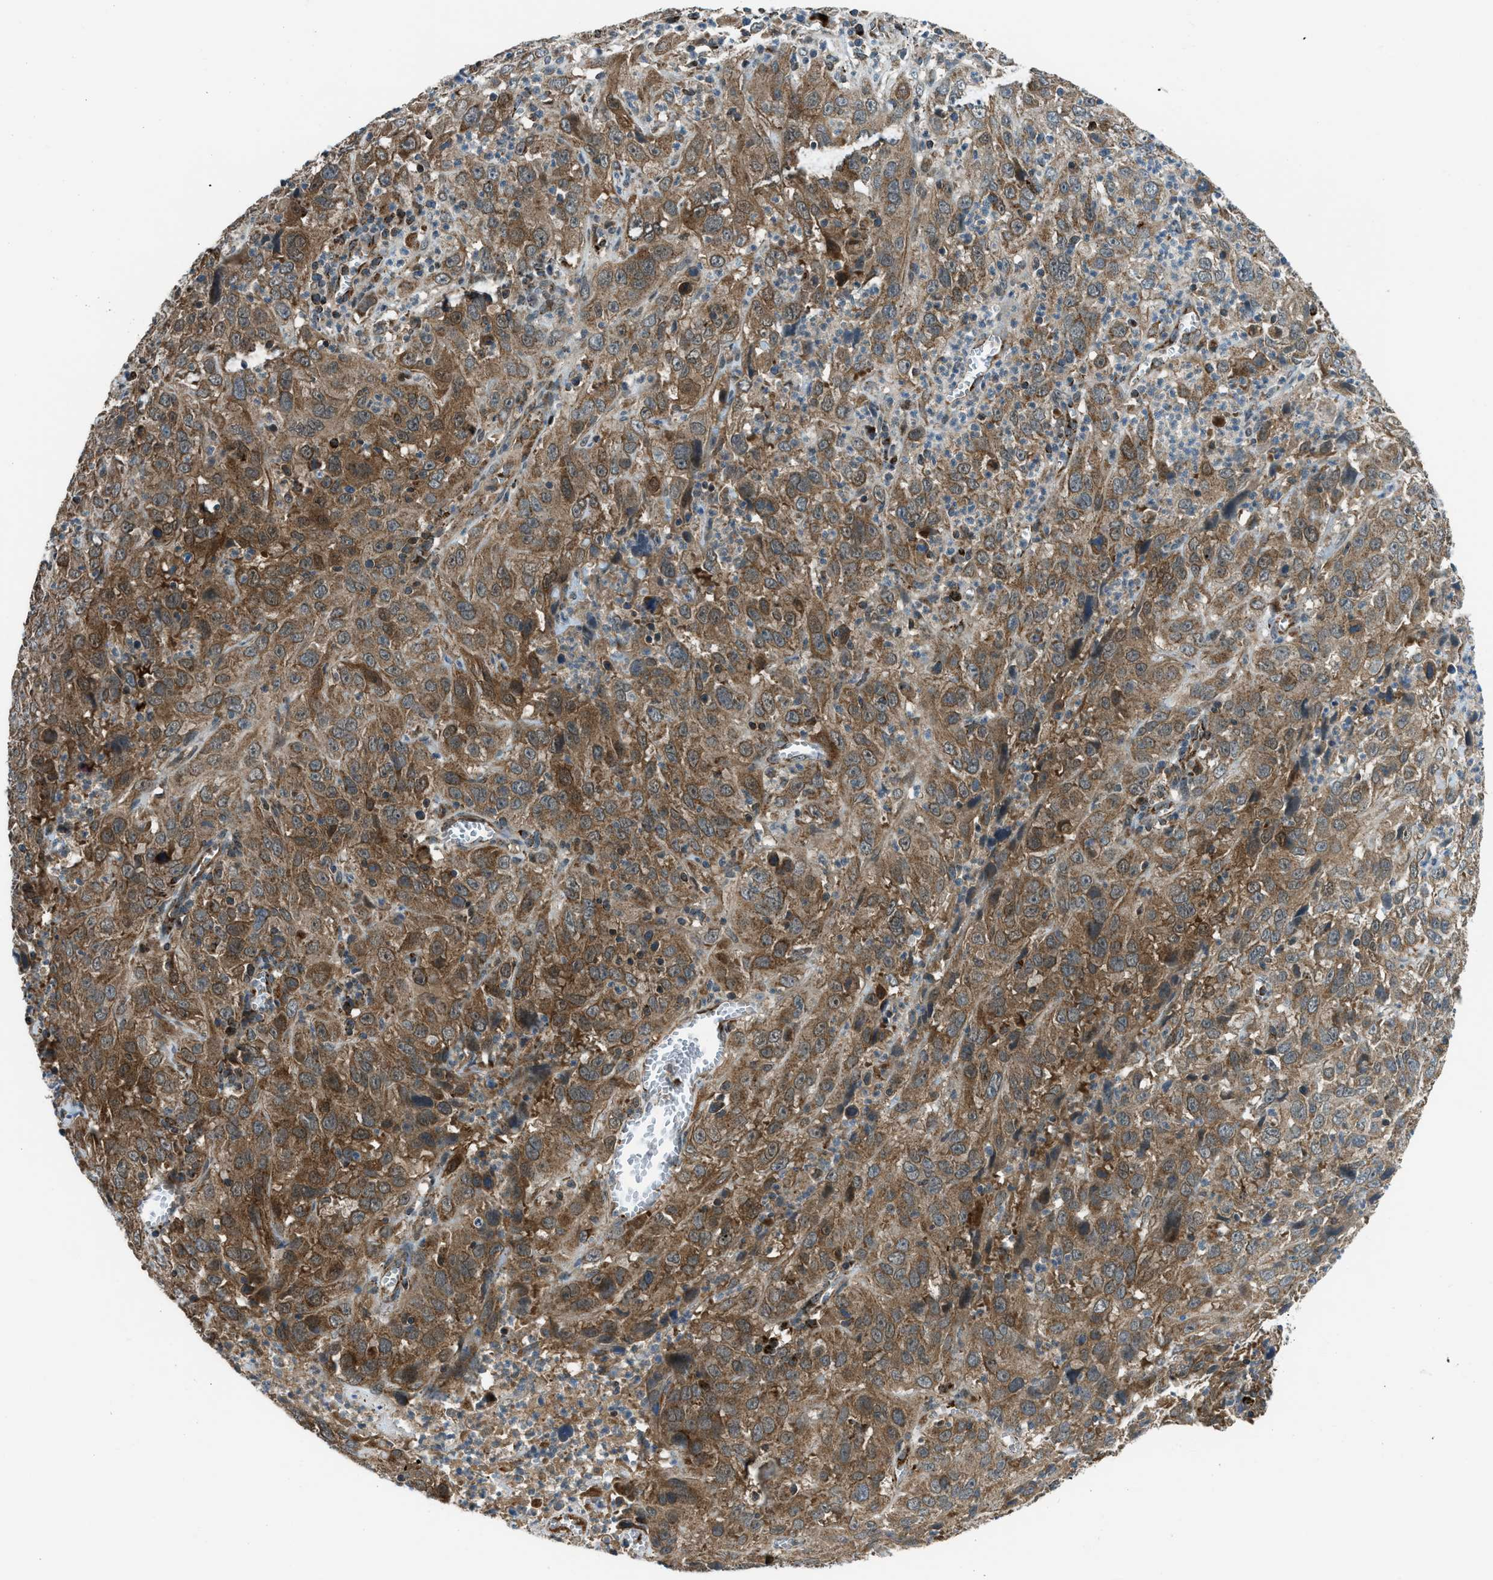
{"staining": {"intensity": "moderate", "quantity": ">75%", "location": "cytoplasmic/membranous"}, "tissue": "cervical cancer", "cell_type": "Tumor cells", "image_type": "cancer", "snomed": [{"axis": "morphology", "description": "Squamous cell carcinoma, NOS"}, {"axis": "topography", "description": "Cervix"}], "caption": "High-magnification brightfield microscopy of cervical cancer stained with DAB (brown) and counterstained with hematoxylin (blue). tumor cells exhibit moderate cytoplasmic/membranous staining is present in approximately>75% of cells. The staining was performed using DAB to visualize the protein expression in brown, while the nuclei were stained in blue with hematoxylin (Magnification: 20x).", "gene": "SESN2", "patient": {"sex": "female", "age": 32}}